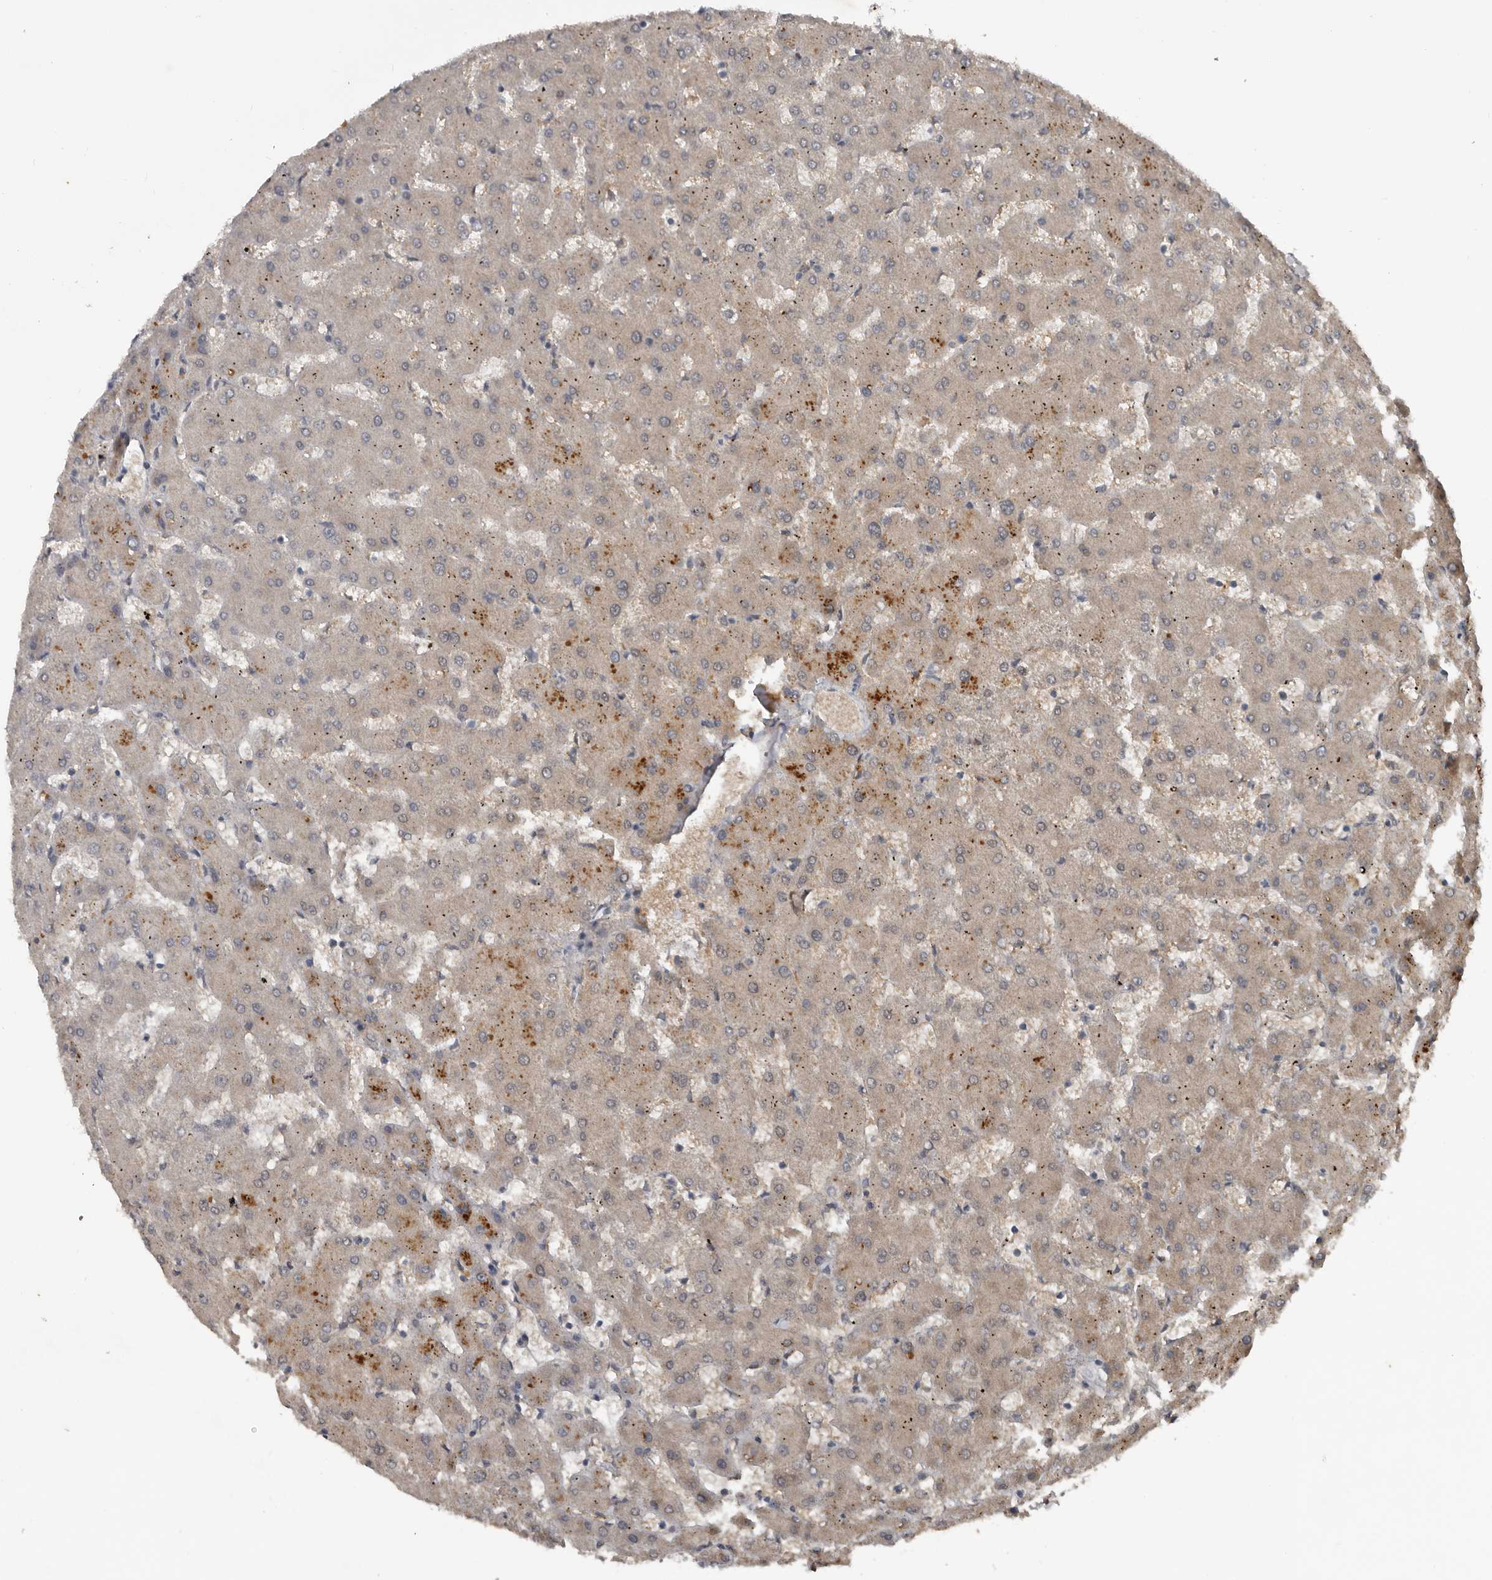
{"staining": {"intensity": "negative", "quantity": "none", "location": "none"}, "tissue": "liver", "cell_type": "Cholangiocytes", "image_type": "normal", "snomed": [{"axis": "morphology", "description": "Normal tissue, NOS"}, {"axis": "topography", "description": "Liver"}], "caption": "Immunohistochemical staining of unremarkable human liver exhibits no significant positivity in cholangiocytes. (DAB IHC, high magnification).", "gene": "DNAJB4", "patient": {"sex": "female", "age": 63}}